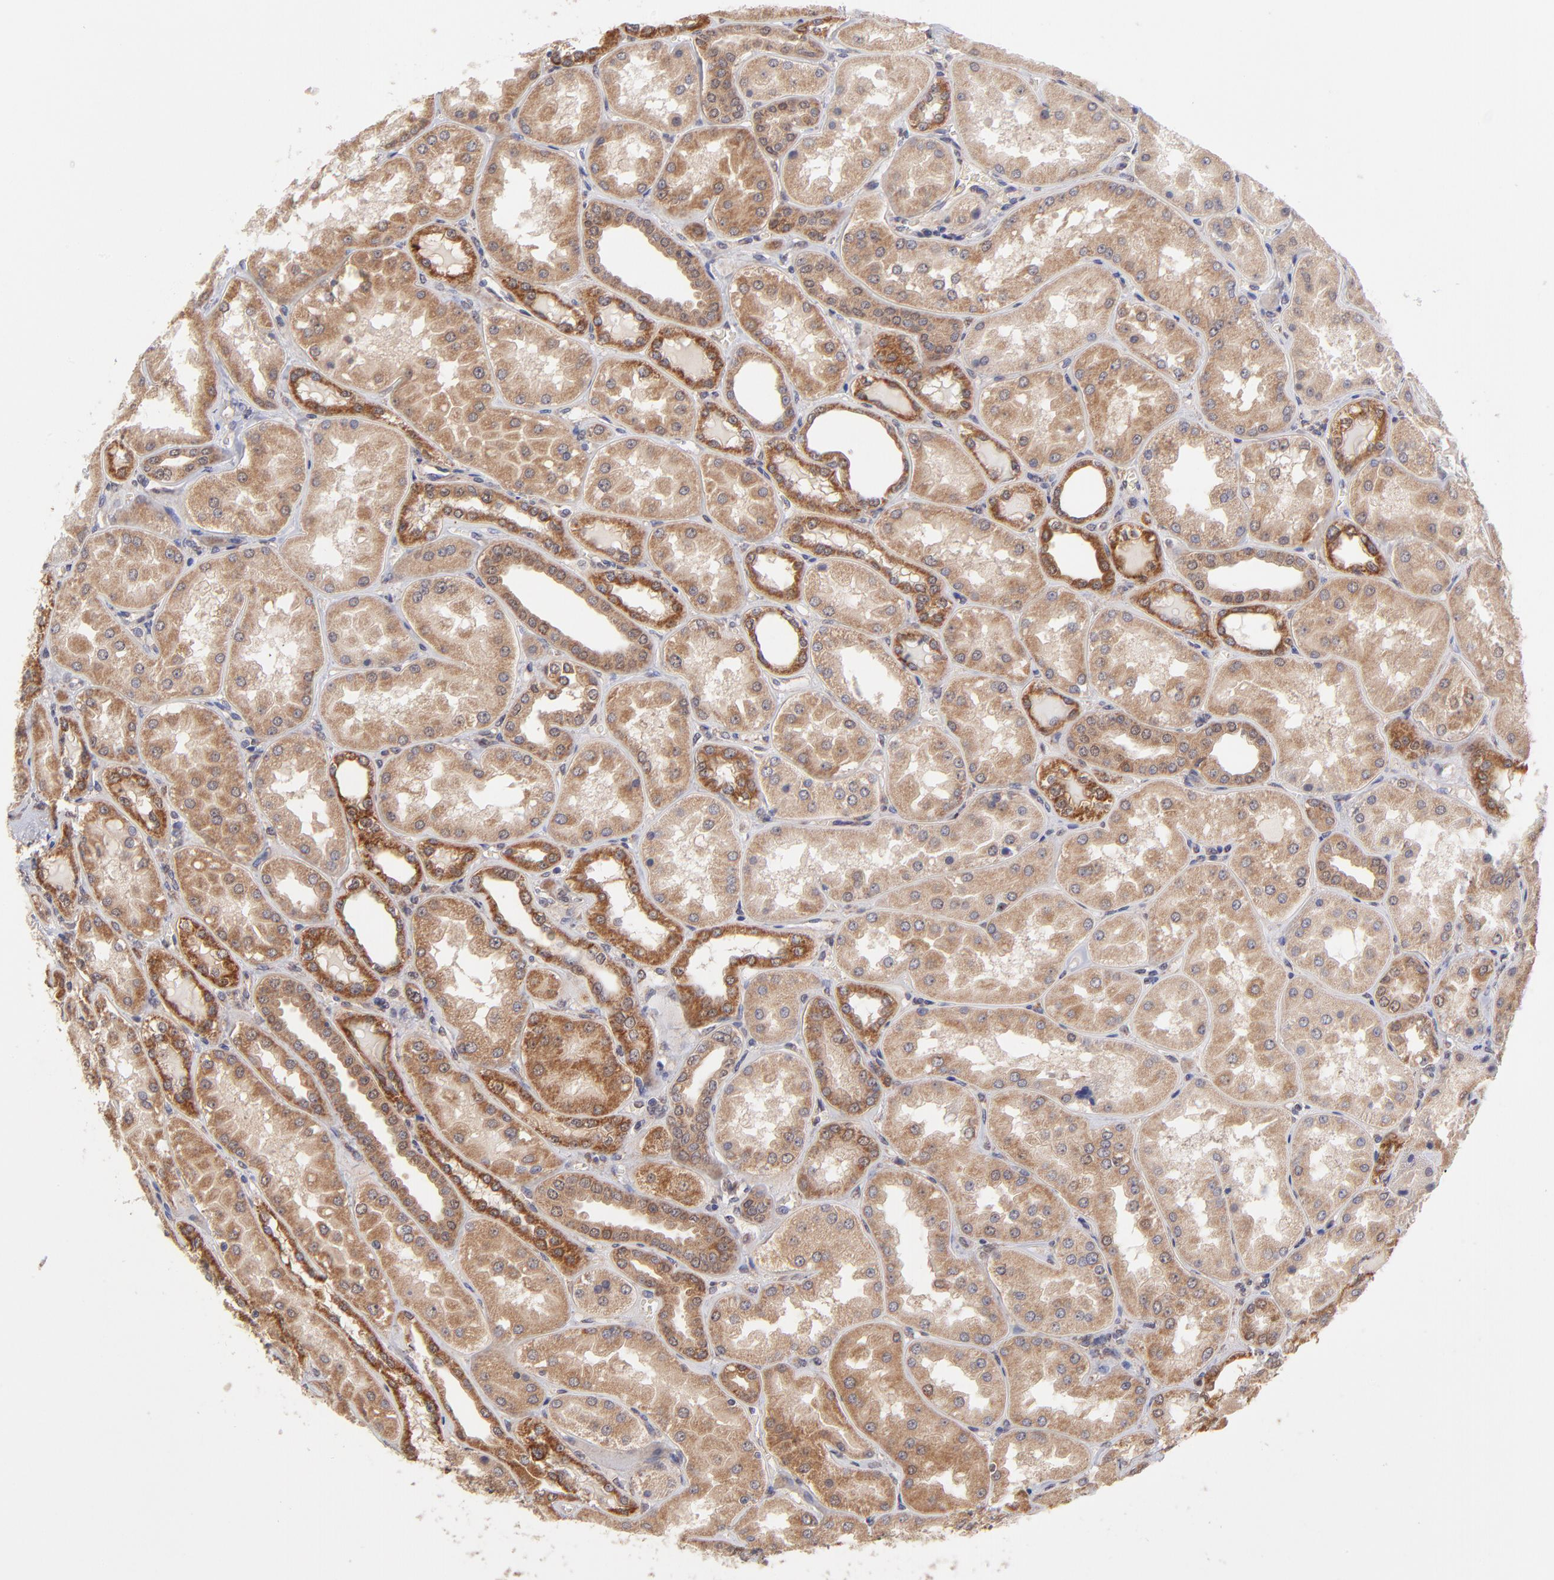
{"staining": {"intensity": "weak", "quantity": "25%-75%", "location": "cytoplasmic/membranous"}, "tissue": "kidney", "cell_type": "Cells in glomeruli", "image_type": "normal", "snomed": [{"axis": "morphology", "description": "Normal tissue, NOS"}, {"axis": "topography", "description": "Kidney"}], "caption": "The image demonstrates a brown stain indicating the presence of a protein in the cytoplasmic/membranous of cells in glomeruli in kidney.", "gene": "UBE2H", "patient": {"sex": "female", "age": 56}}